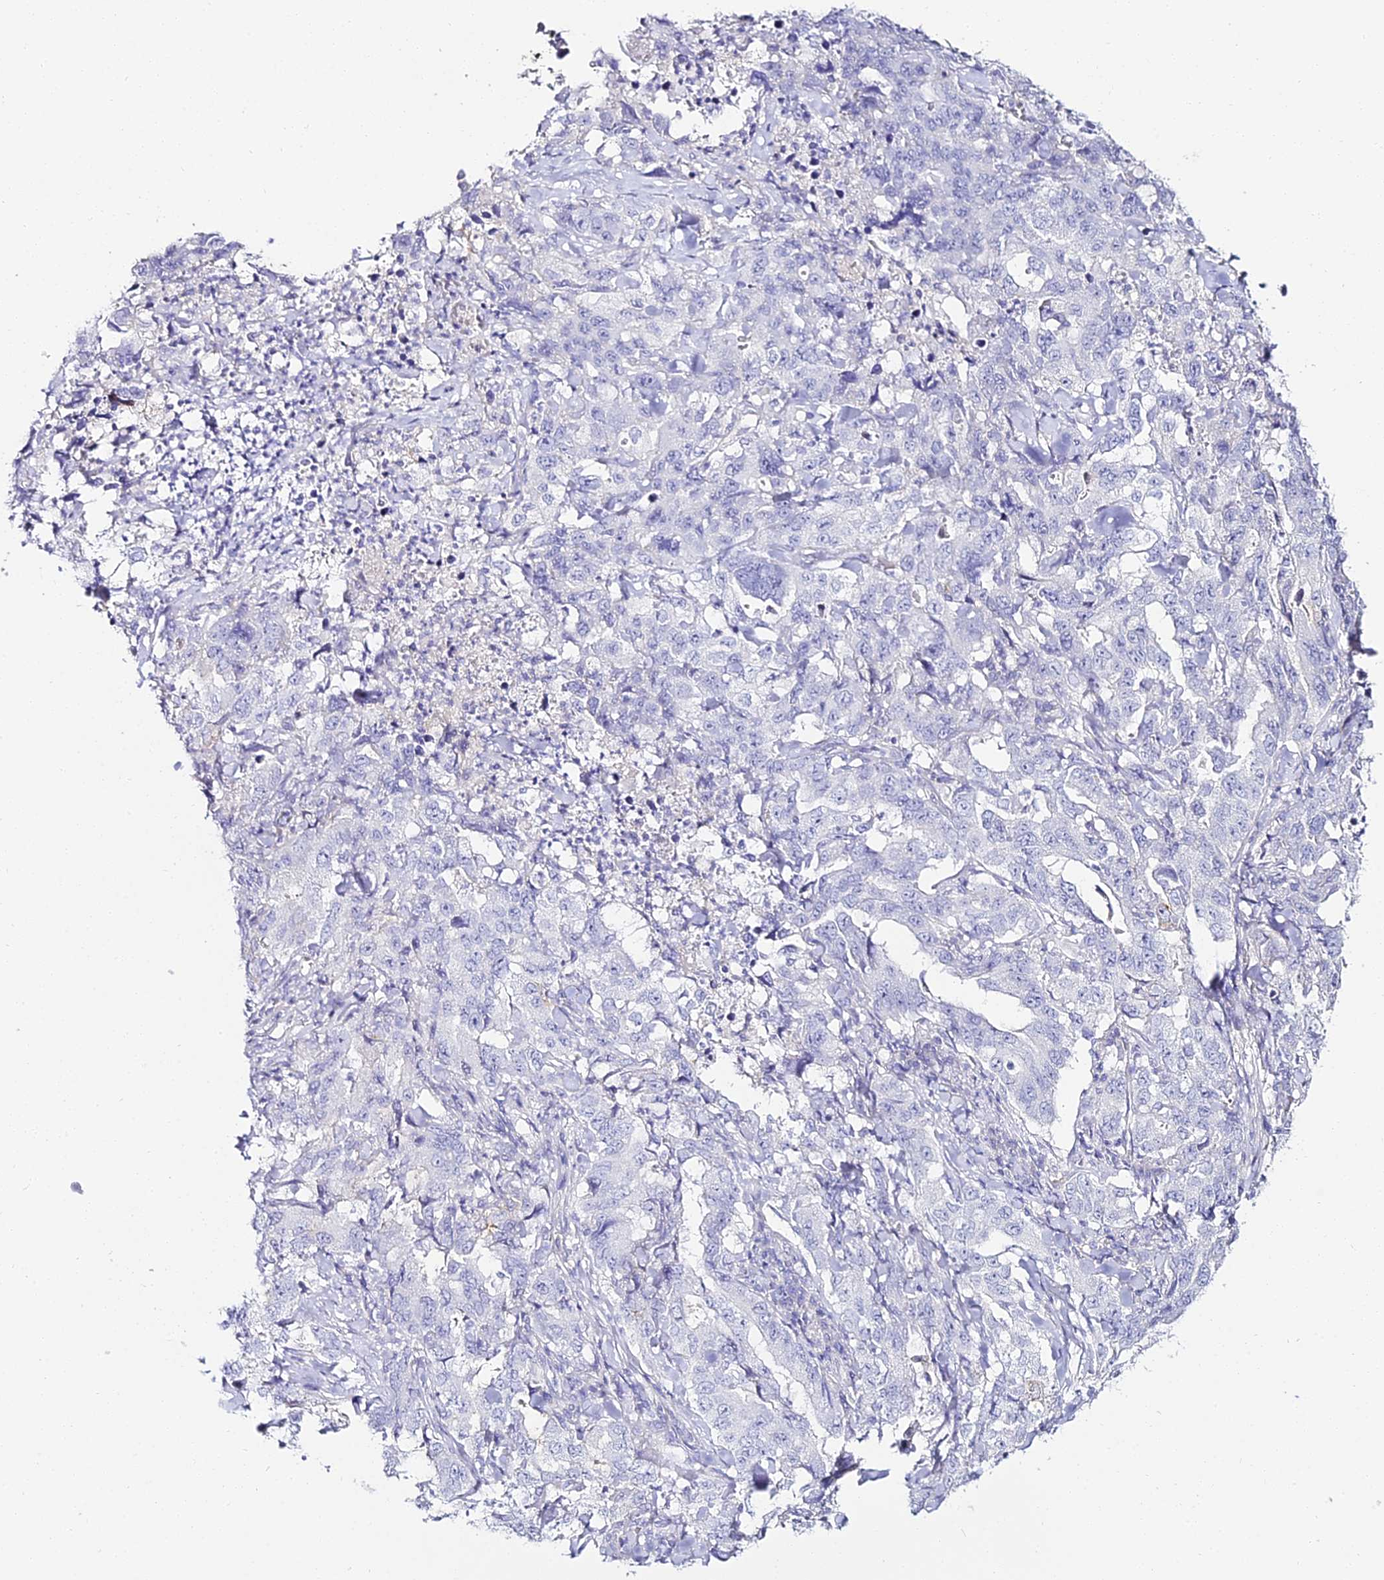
{"staining": {"intensity": "negative", "quantity": "none", "location": "none"}, "tissue": "lung cancer", "cell_type": "Tumor cells", "image_type": "cancer", "snomed": [{"axis": "morphology", "description": "Adenocarcinoma, NOS"}, {"axis": "topography", "description": "Lung"}], "caption": "This is an immunohistochemistry image of lung cancer. There is no expression in tumor cells.", "gene": "ALPG", "patient": {"sex": "female", "age": 51}}